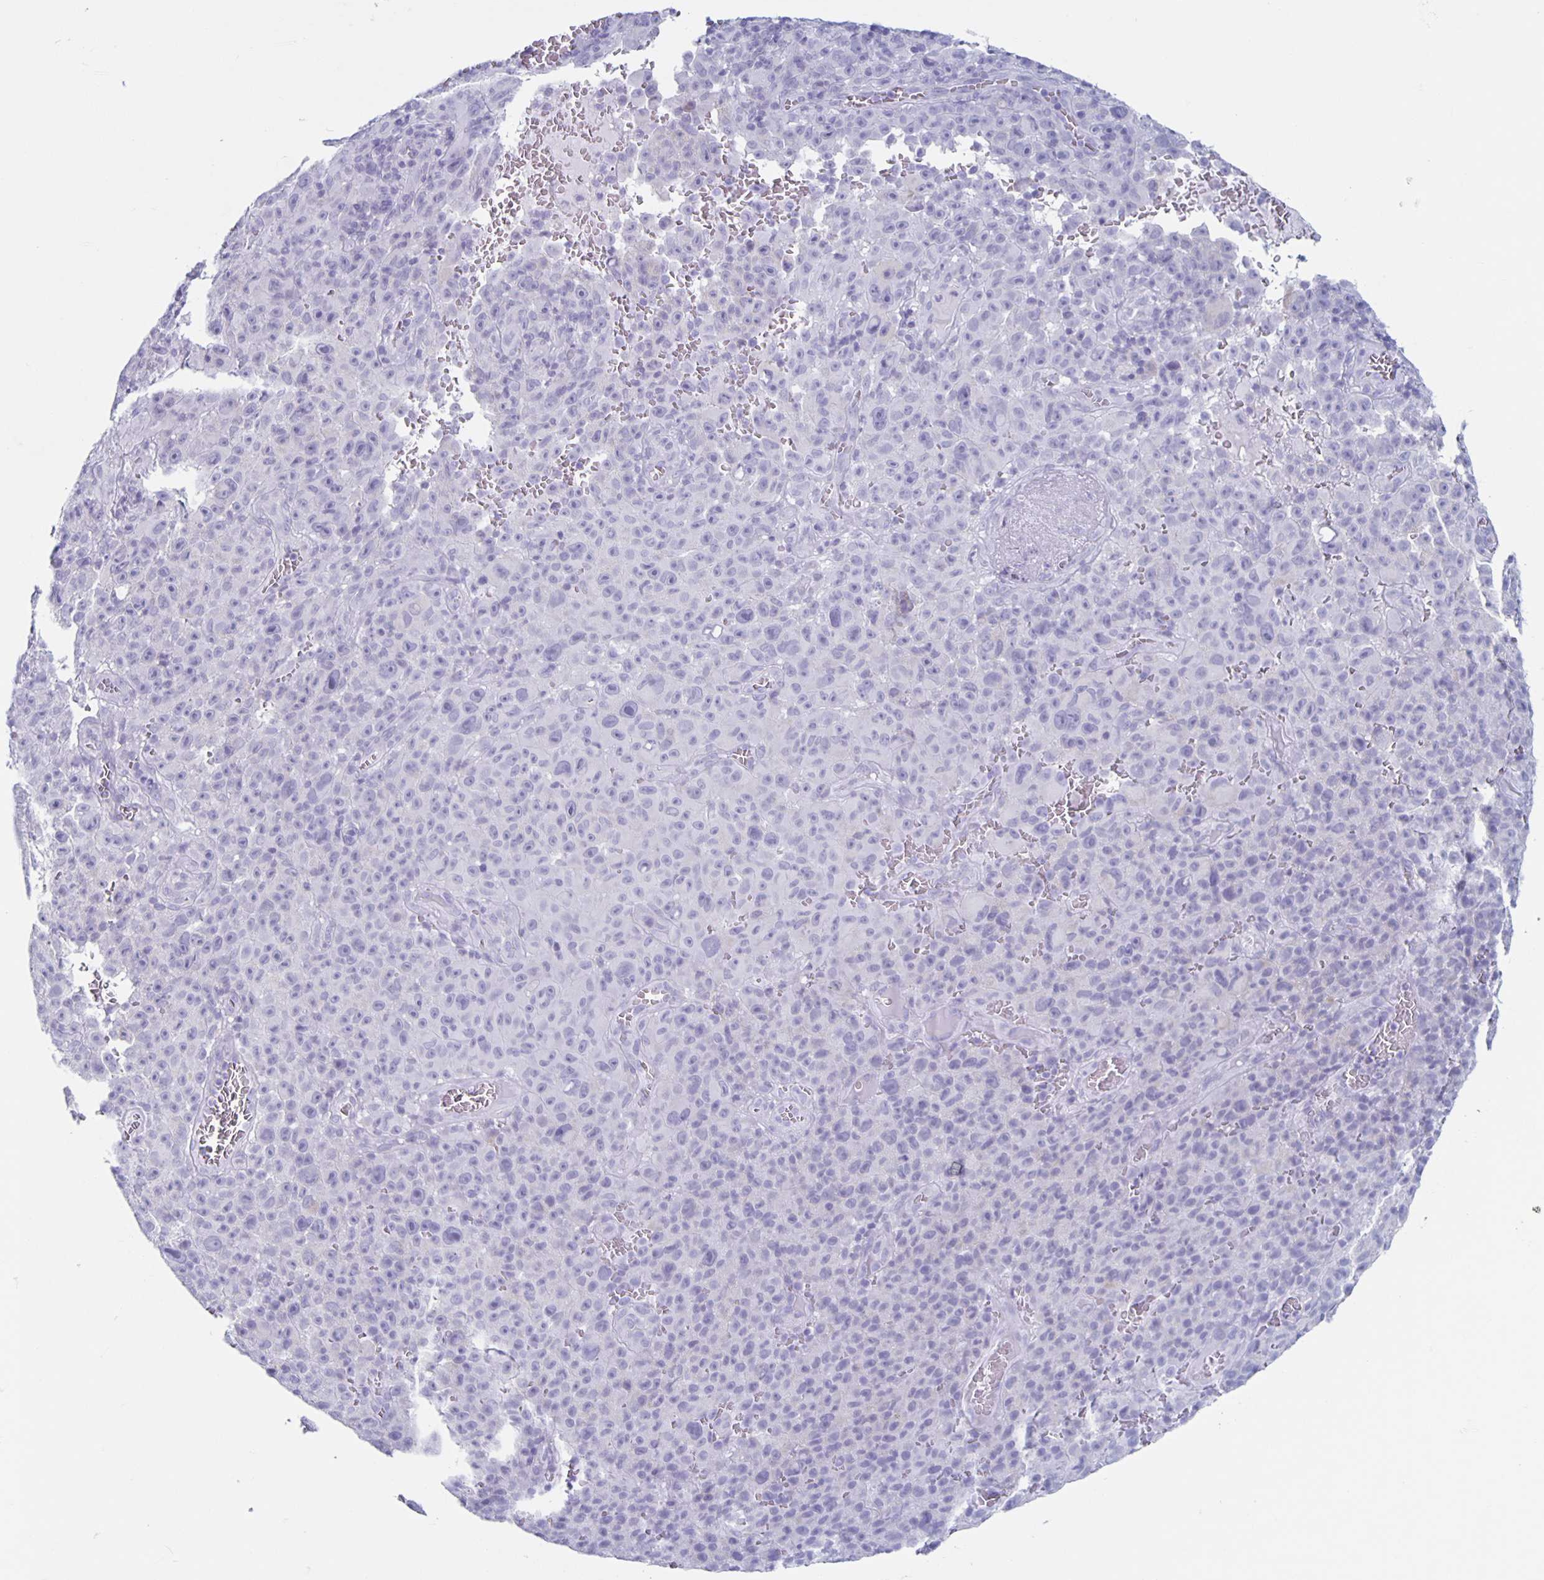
{"staining": {"intensity": "negative", "quantity": "none", "location": "none"}, "tissue": "melanoma", "cell_type": "Tumor cells", "image_type": "cancer", "snomed": [{"axis": "morphology", "description": "Malignant melanoma, NOS"}, {"axis": "topography", "description": "Skin"}], "caption": "Malignant melanoma was stained to show a protein in brown. There is no significant staining in tumor cells.", "gene": "CT45A5", "patient": {"sex": "female", "age": 82}}